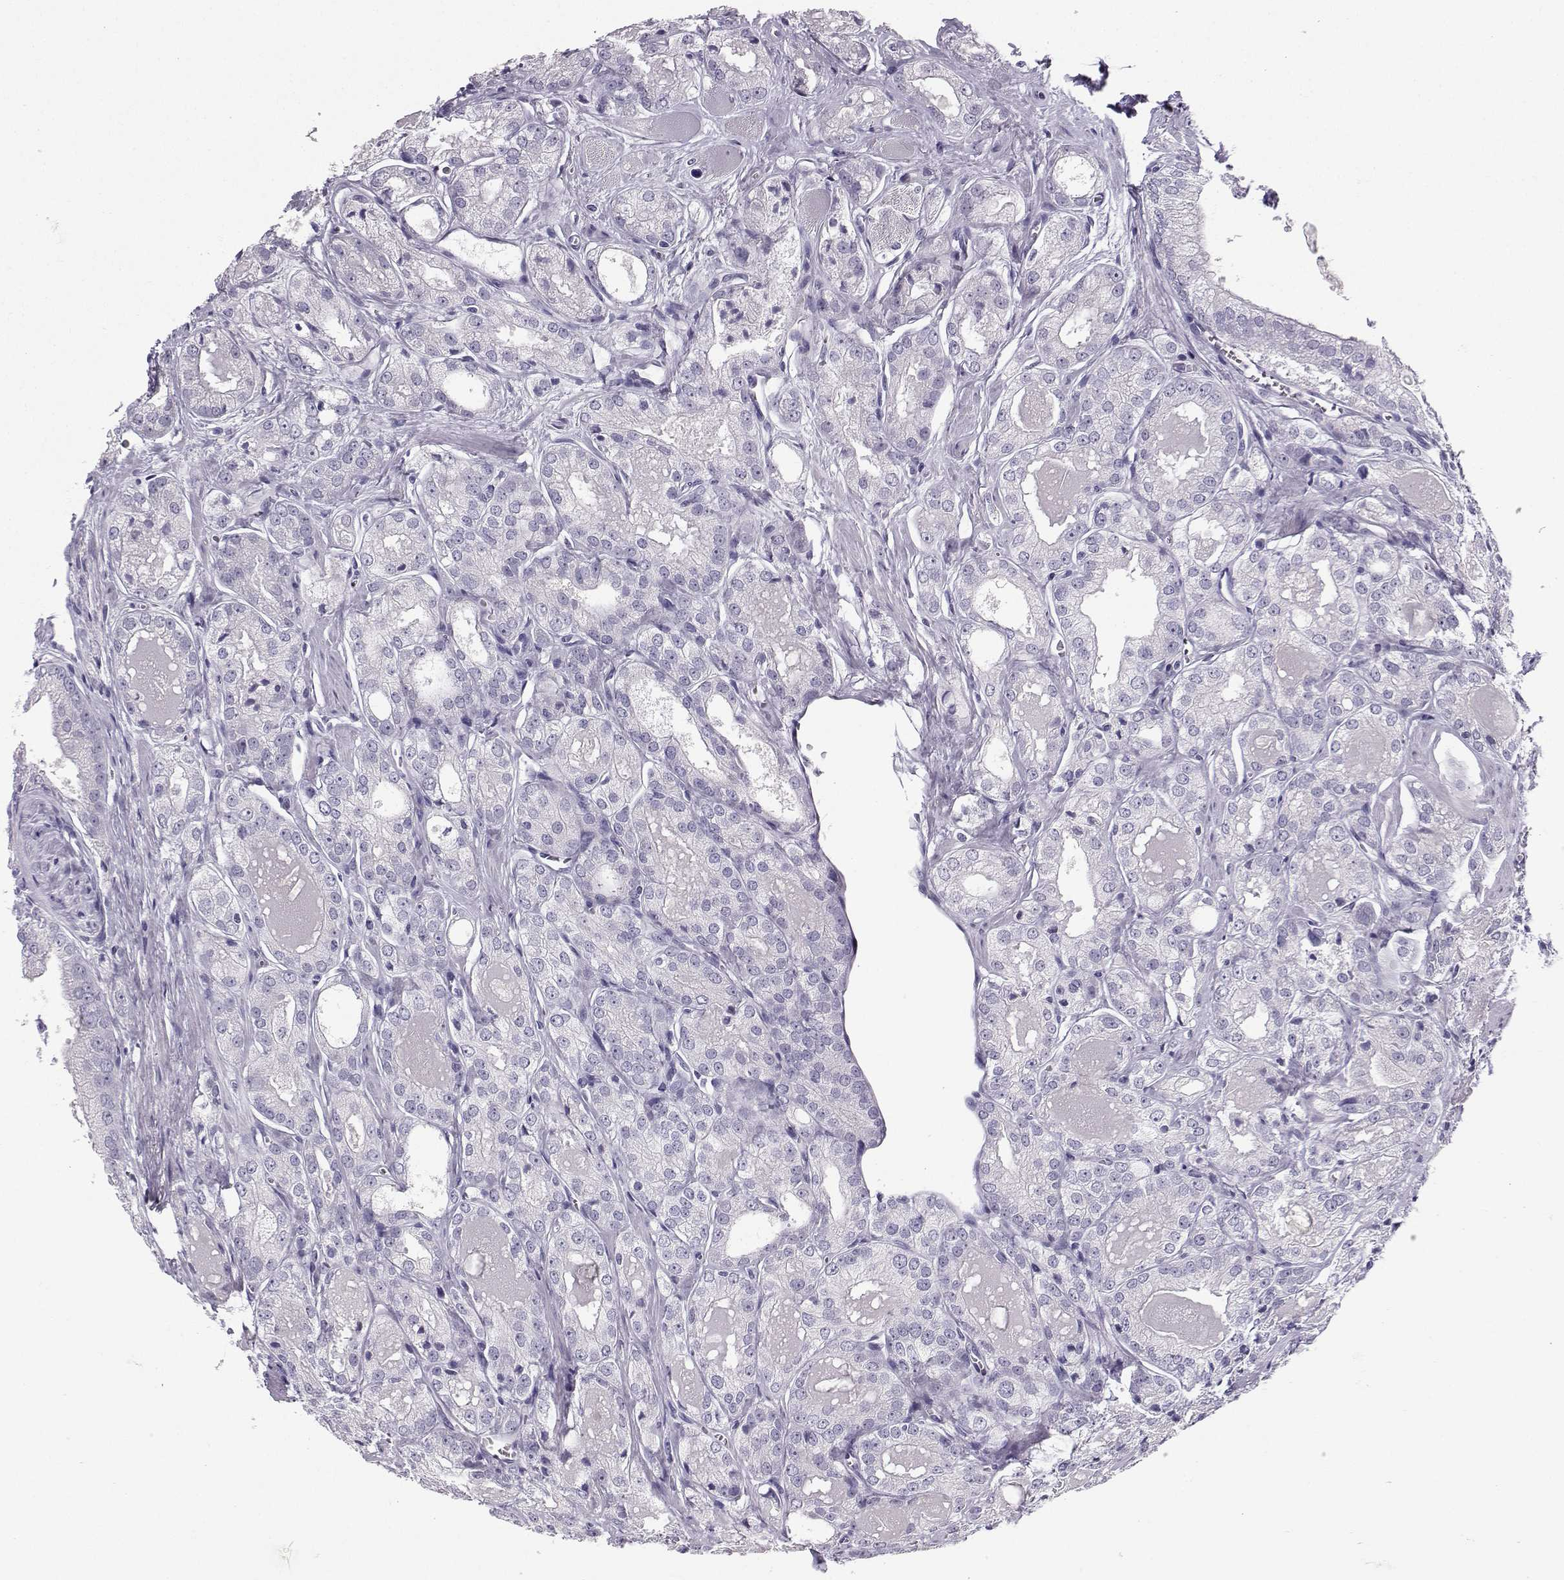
{"staining": {"intensity": "negative", "quantity": "none", "location": "none"}, "tissue": "prostate cancer", "cell_type": "Tumor cells", "image_type": "cancer", "snomed": [{"axis": "morphology", "description": "Adenocarcinoma, NOS"}, {"axis": "morphology", "description": "Adenocarcinoma, High grade"}, {"axis": "topography", "description": "Prostate"}], "caption": "Human prostate cancer stained for a protein using immunohistochemistry (IHC) displays no staining in tumor cells.", "gene": "ZBTB8B", "patient": {"sex": "male", "age": 70}}